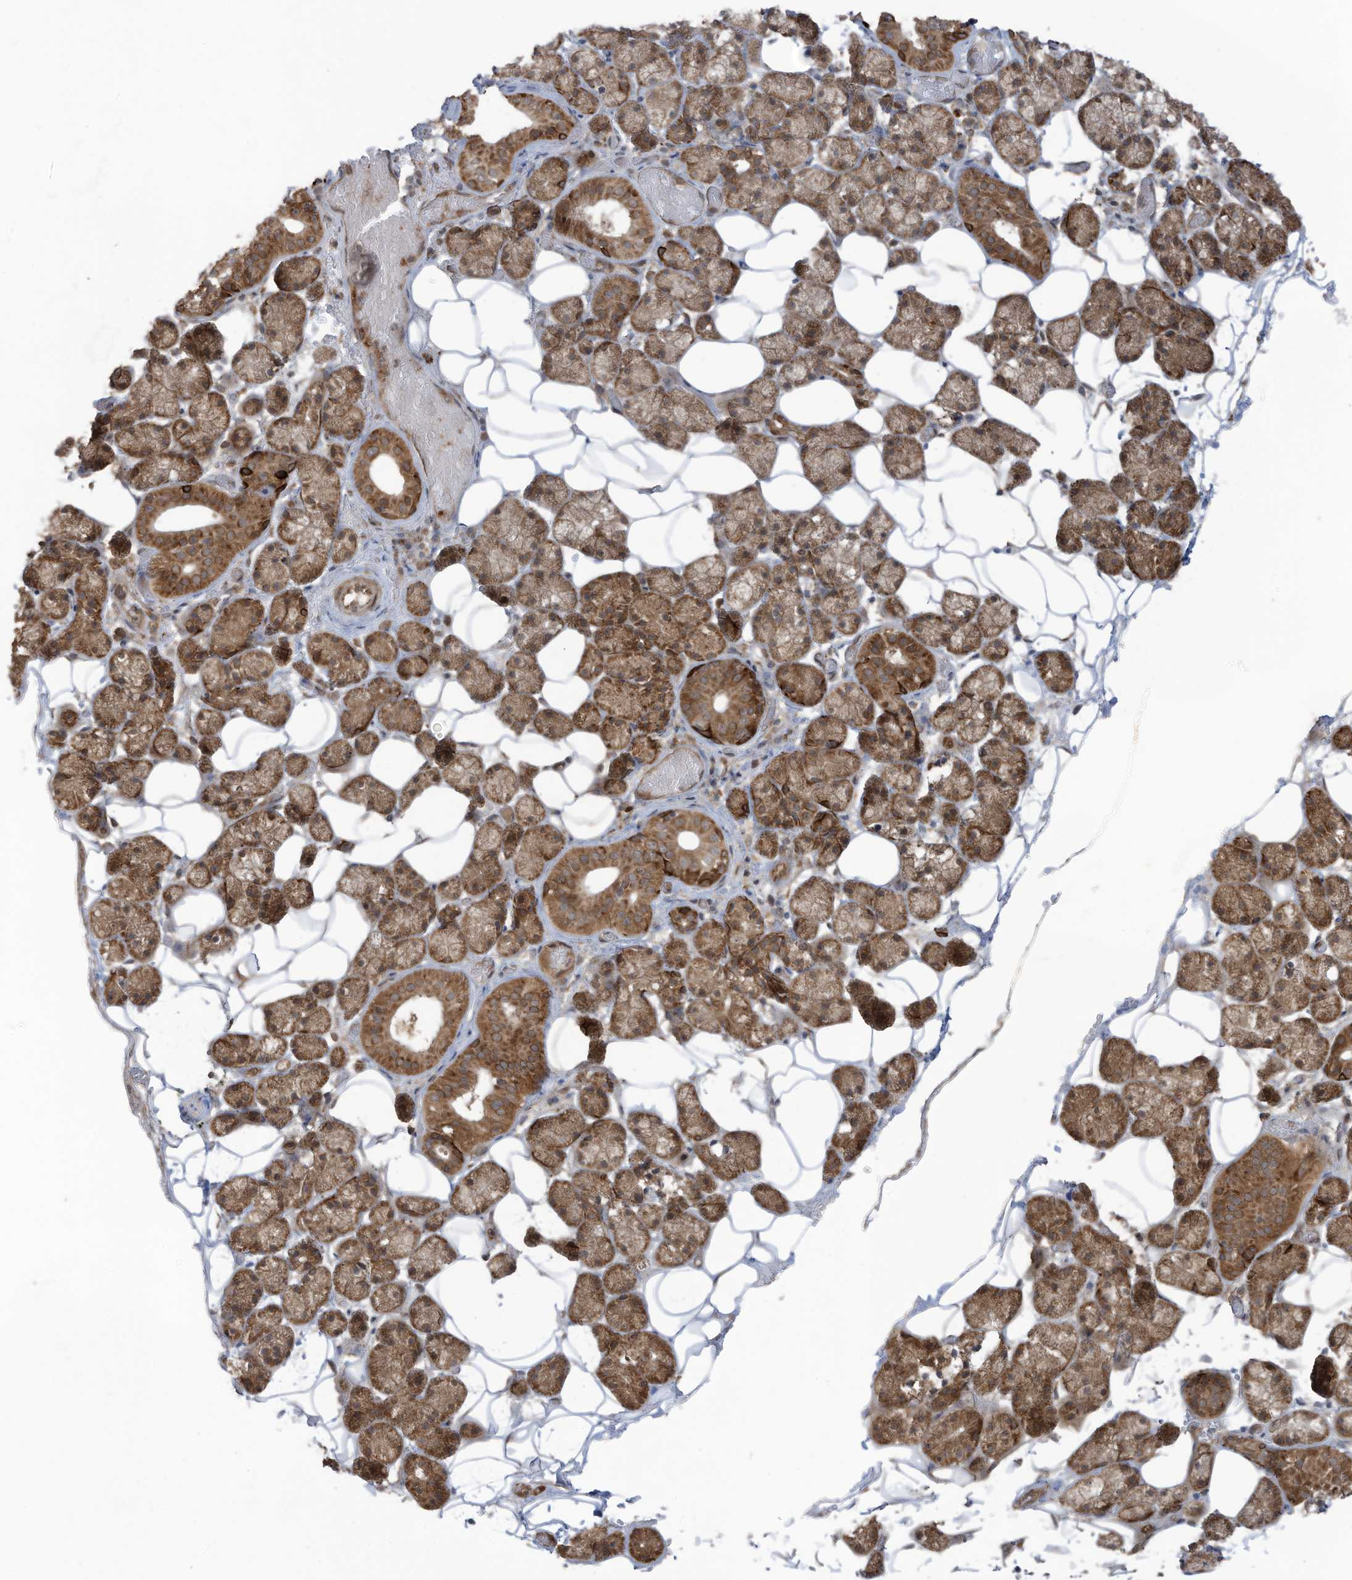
{"staining": {"intensity": "moderate", "quantity": ">75%", "location": "cytoplasmic/membranous"}, "tissue": "salivary gland", "cell_type": "Glandular cells", "image_type": "normal", "snomed": [{"axis": "morphology", "description": "Normal tissue, NOS"}, {"axis": "topography", "description": "Salivary gland"}], "caption": "Moderate cytoplasmic/membranous staining for a protein is seen in approximately >75% of glandular cells of normal salivary gland using IHC.", "gene": "TRIM67", "patient": {"sex": "female", "age": 33}}